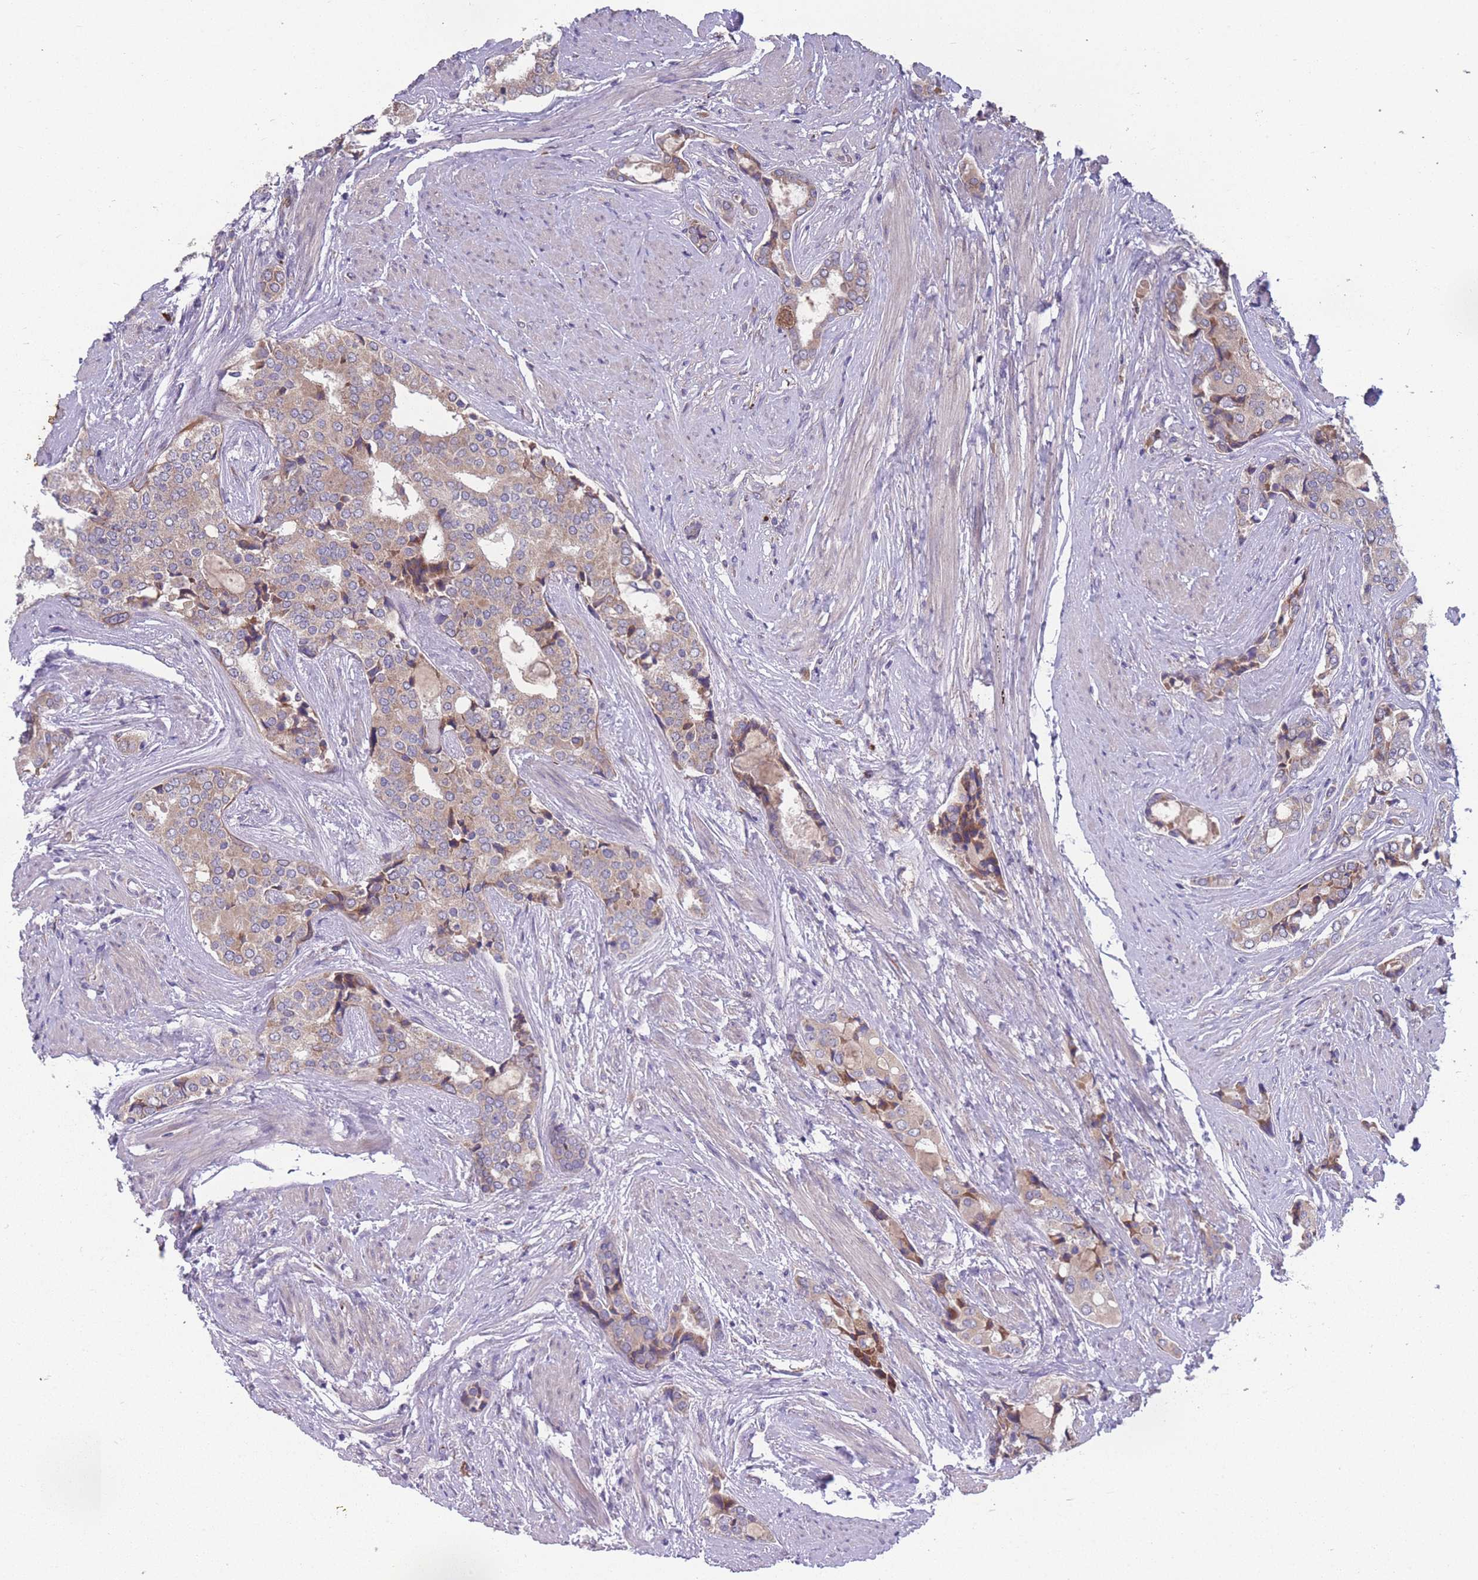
{"staining": {"intensity": "moderate", "quantity": ">75%", "location": "cytoplasmic/membranous"}, "tissue": "prostate cancer", "cell_type": "Tumor cells", "image_type": "cancer", "snomed": [{"axis": "morphology", "description": "Adenocarcinoma, High grade"}, {"axis": "topography", "description": "Prostate"}], "caption": "Adenocarcinoma (high-grade) (prostate) stained with IHC shows moderate cytoplasmic/membranous positivity in approximately >75% of tumor cells.", "gene": "STIM2", "patient": {"sex": "male", "age": 71}}